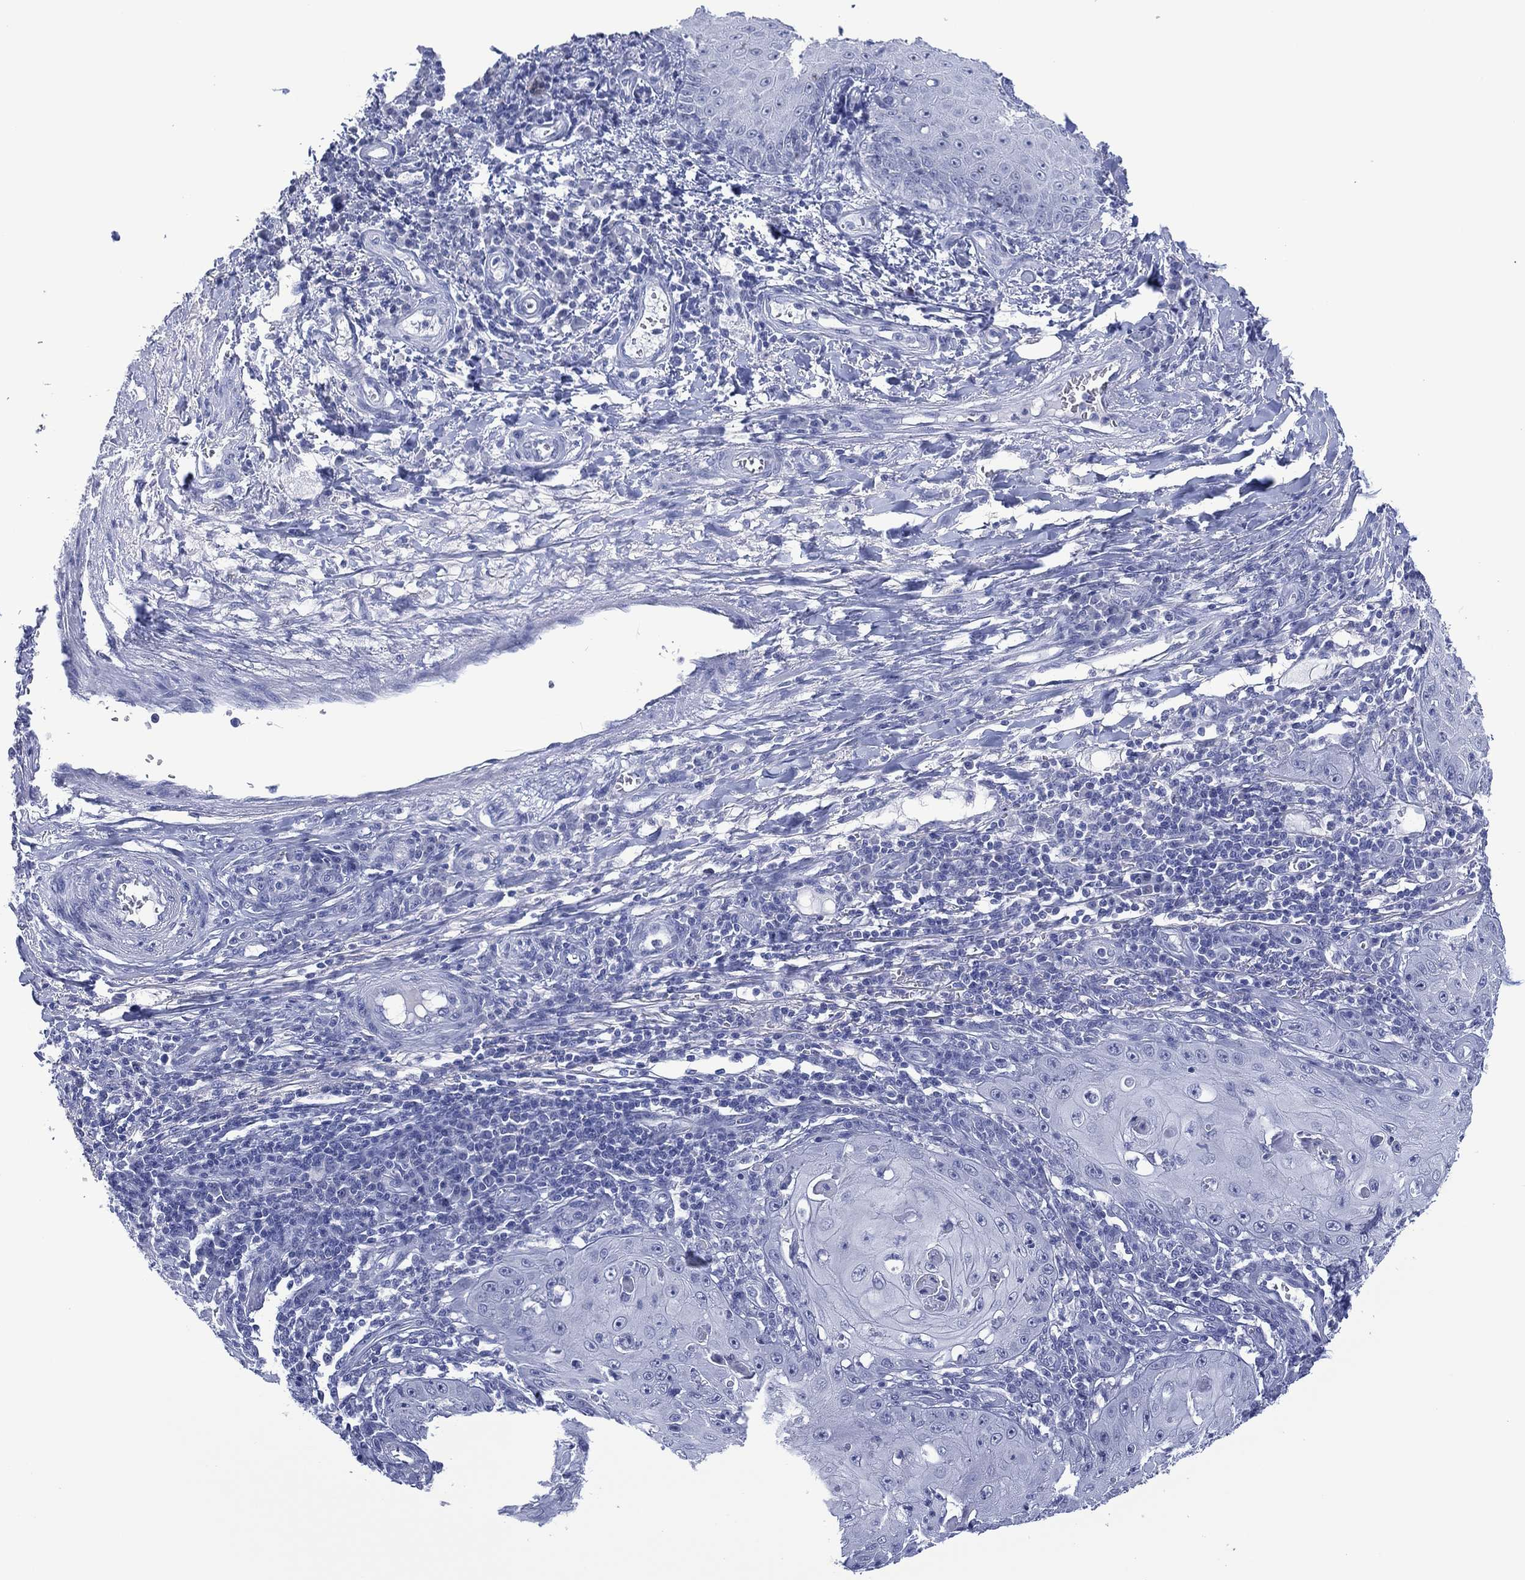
{"staining": {"intensity": "negative", "quantity": "none", "location": "none"}, "tissue": "skin cancer", "cell_type": "Tumor cells", "image_type": "cancer", "snomed": [{"axis": "morphology", "description": "Squamous cell carcinoma, NOS"}, {"axis": "topography", "description": "Skin"}], "caption": "The photomicrograph demonstrates no staining of tumor cells in skin cancer (squamous cell carcinoma).", "gene": "UTF1", "patient": {"sex": "male", "age": 70}}